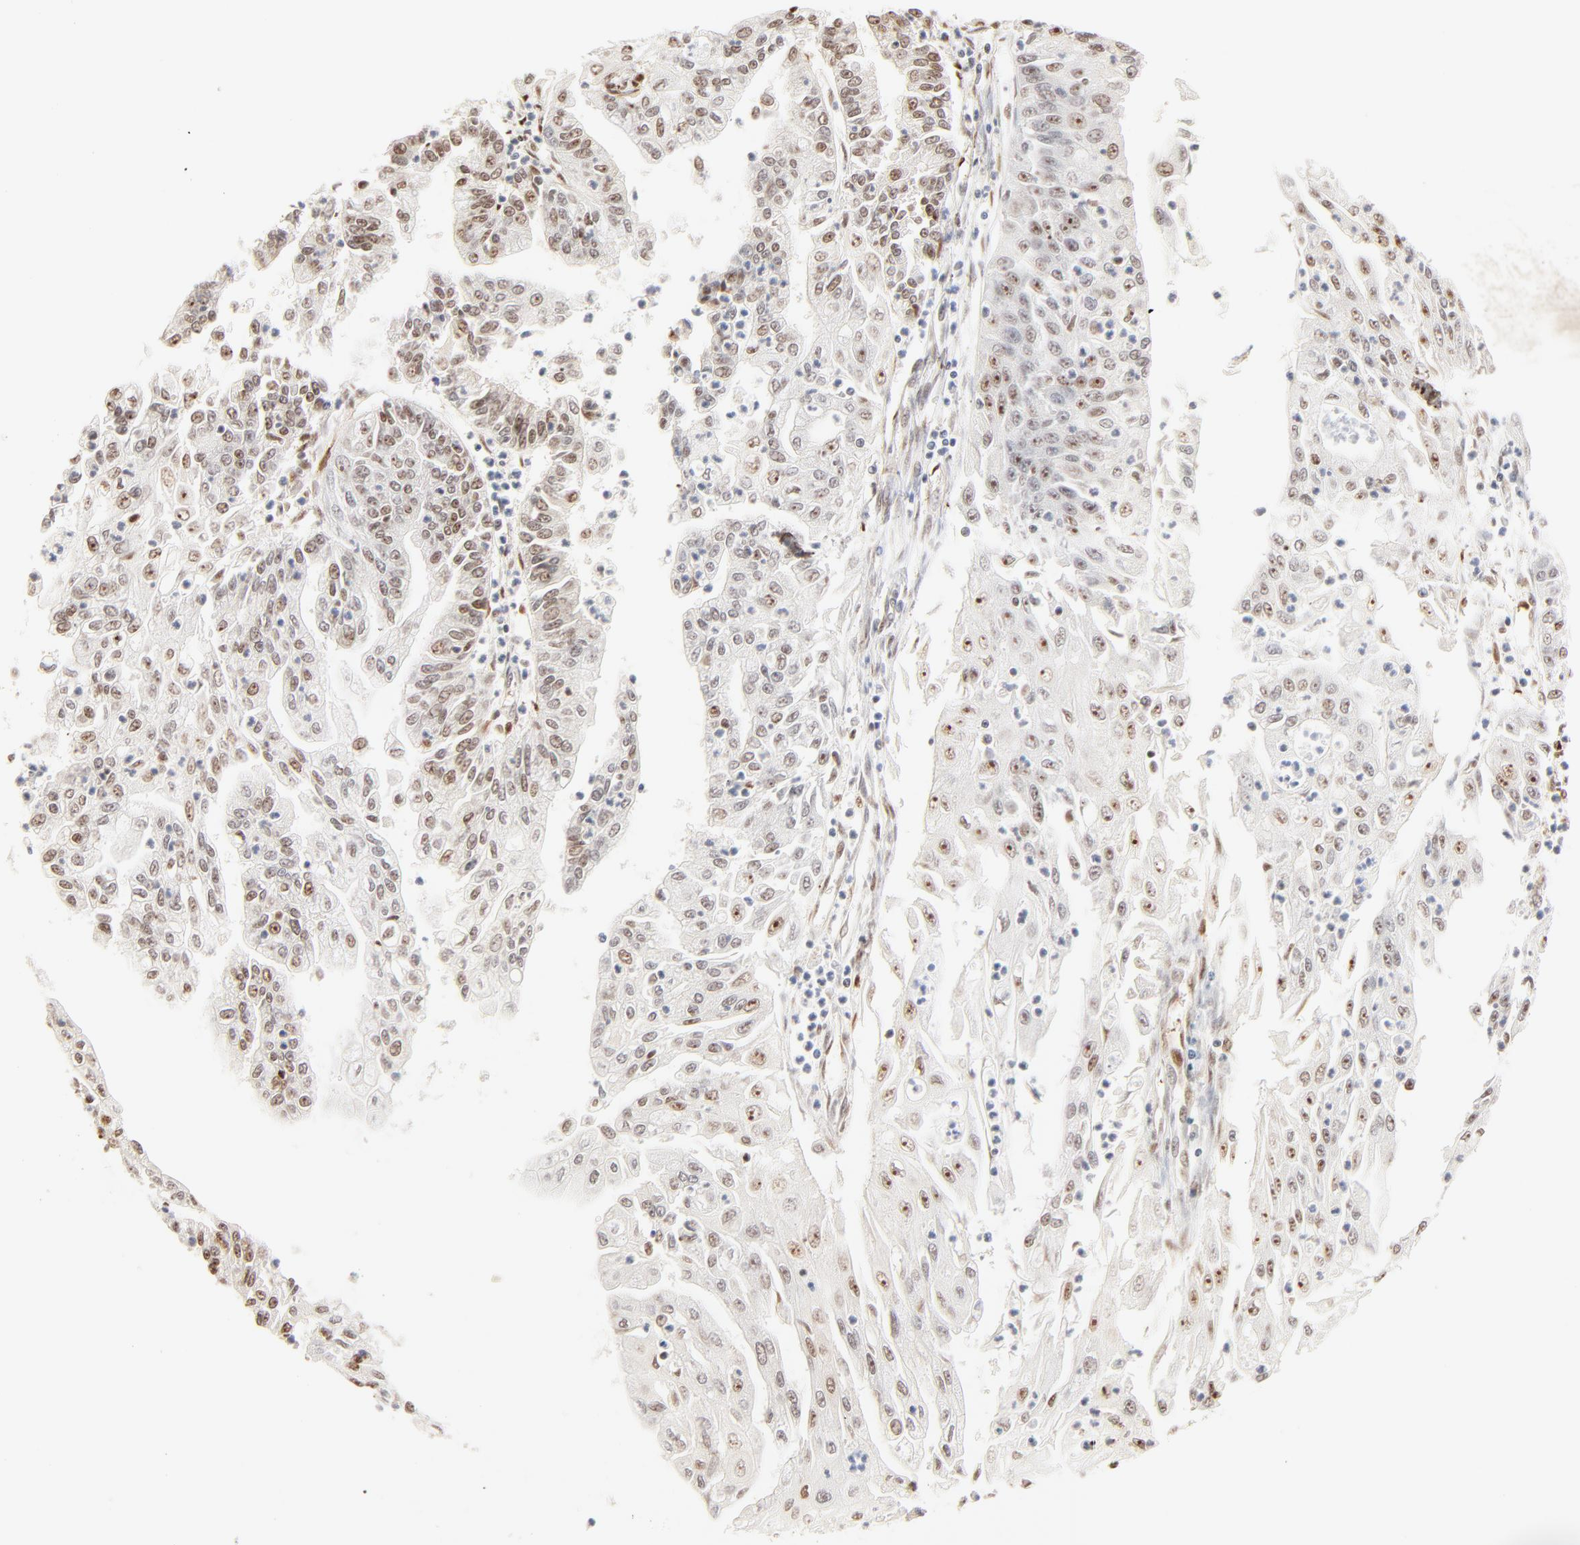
{"staining": {"intensity": "moderate", "quantity": "<25%", "location": "cytoplasmic/membranous,nuclear"}, "tissue": "endometrial cancer", "cell_type": "Tumor cells", "image_type": "cancer", "snomed": [{"axis": "morphology", "description": "Adenocarcinoma, NOS"}, {"axis": "topography", "description": "Endometrium"}], "caption": "Immunohistochemistry image of neoplastic tissue: human endometrial adenocarcinoma stained using IHC displays low levels of moderate protein expression localized specifically in the cytoplasmic/membranous and nuclear of tumor cells, appearing as a cytoplasmic/membranous and nuclear brown color.", "gene": "FAM50A", "patient": {"sex": "female", "age": 75}}